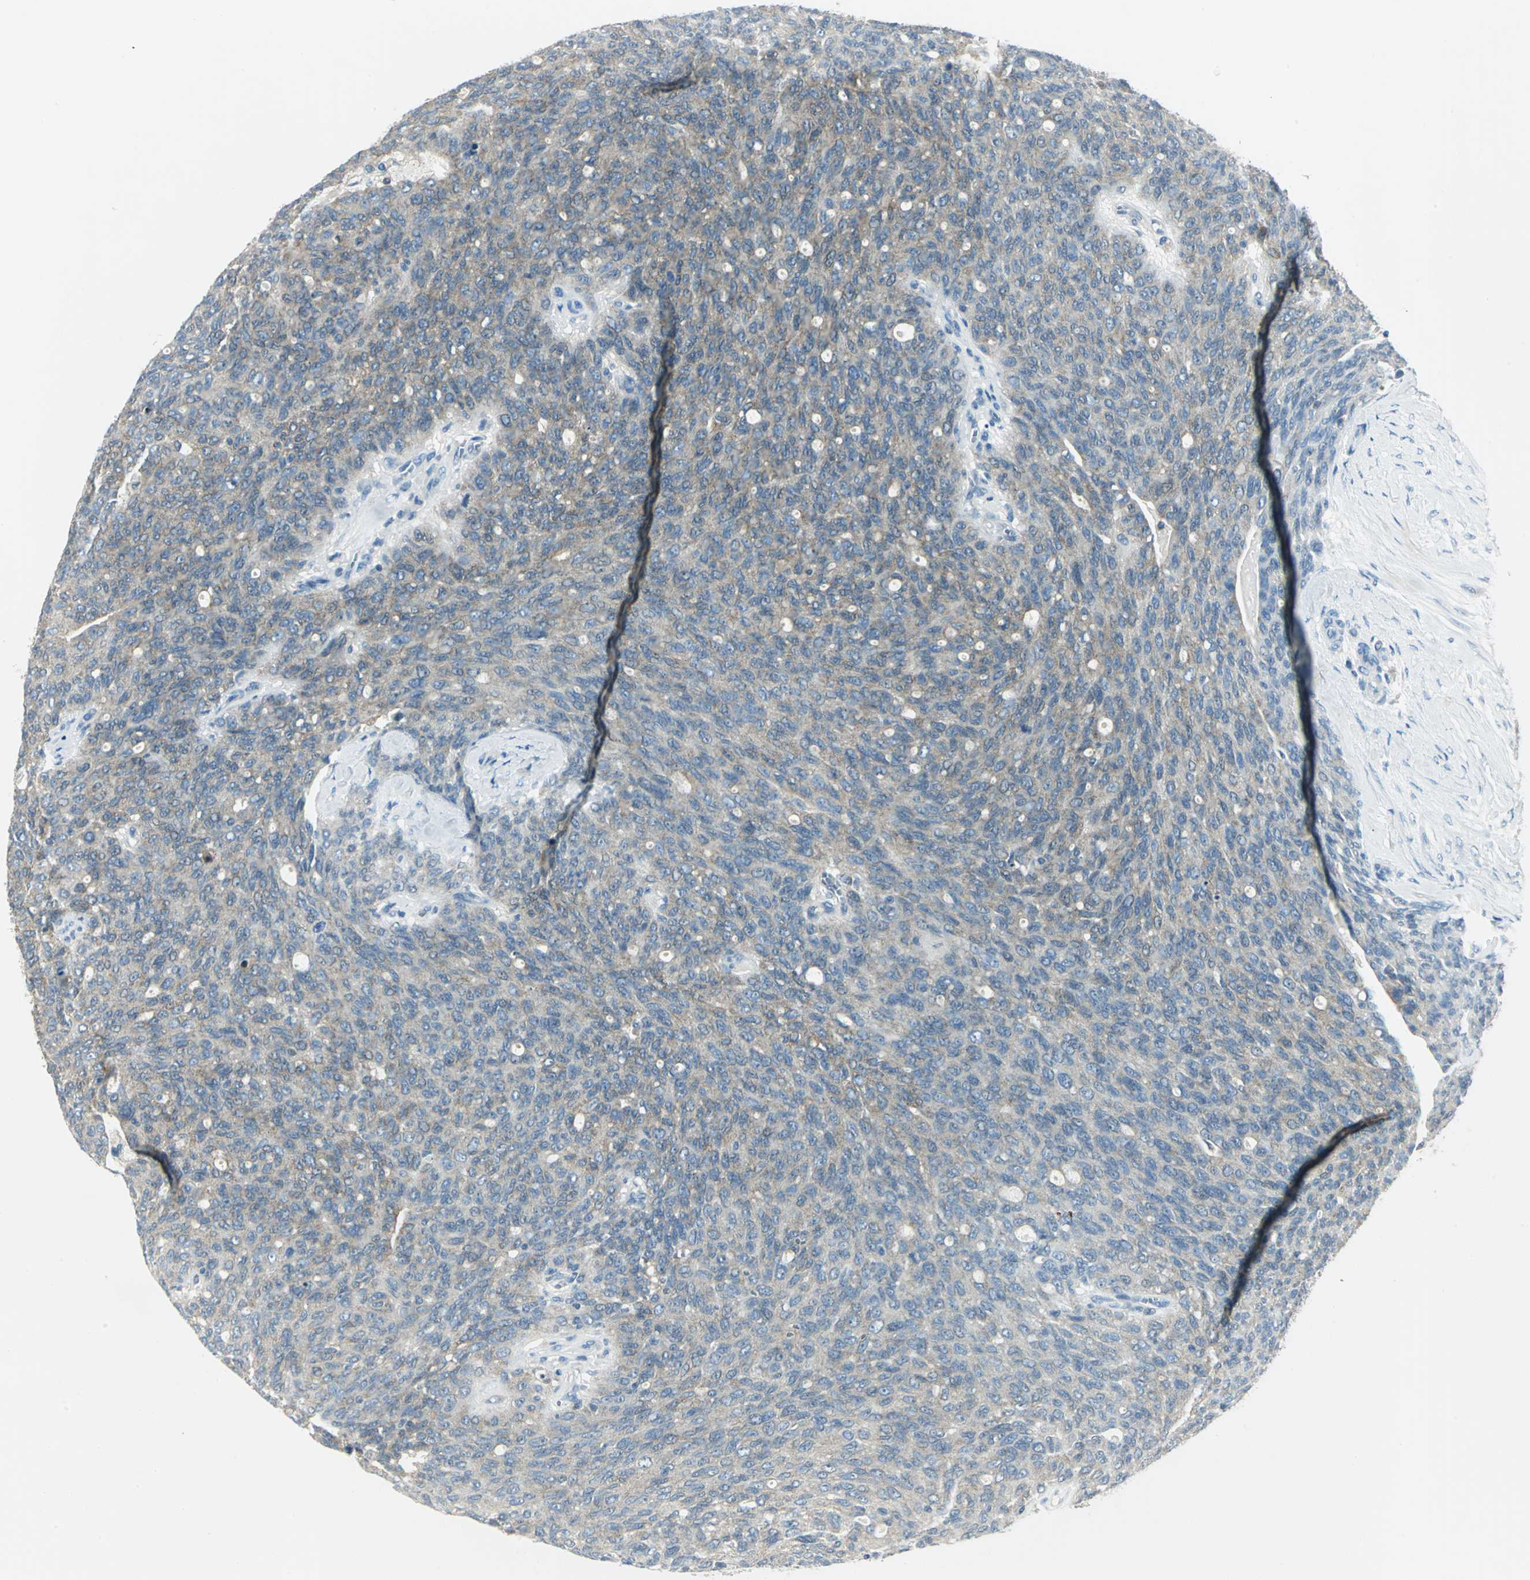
{"staining": {"intensity": "weak", "quantity": "25%-75%", "location": "cytoplasmic/membranous"}, "tissue": "ovarian cancer", "cell_type": "Tumor cells", "image_type": "cancer", "snomed": [{"axis": "morphology", "description": "Carcinoma, endometroid"}, {"axis": "topography", "description": "Ovary"}], "caption": "Ovarian endometroid carcinoma stained with a brown dye demonstrates weak cytoplasmic/membranous positive expression in approximately 25%-75% of tumor cells.", "gene": "ALDOA", "patient": {"sex": "female", "age": 60}}